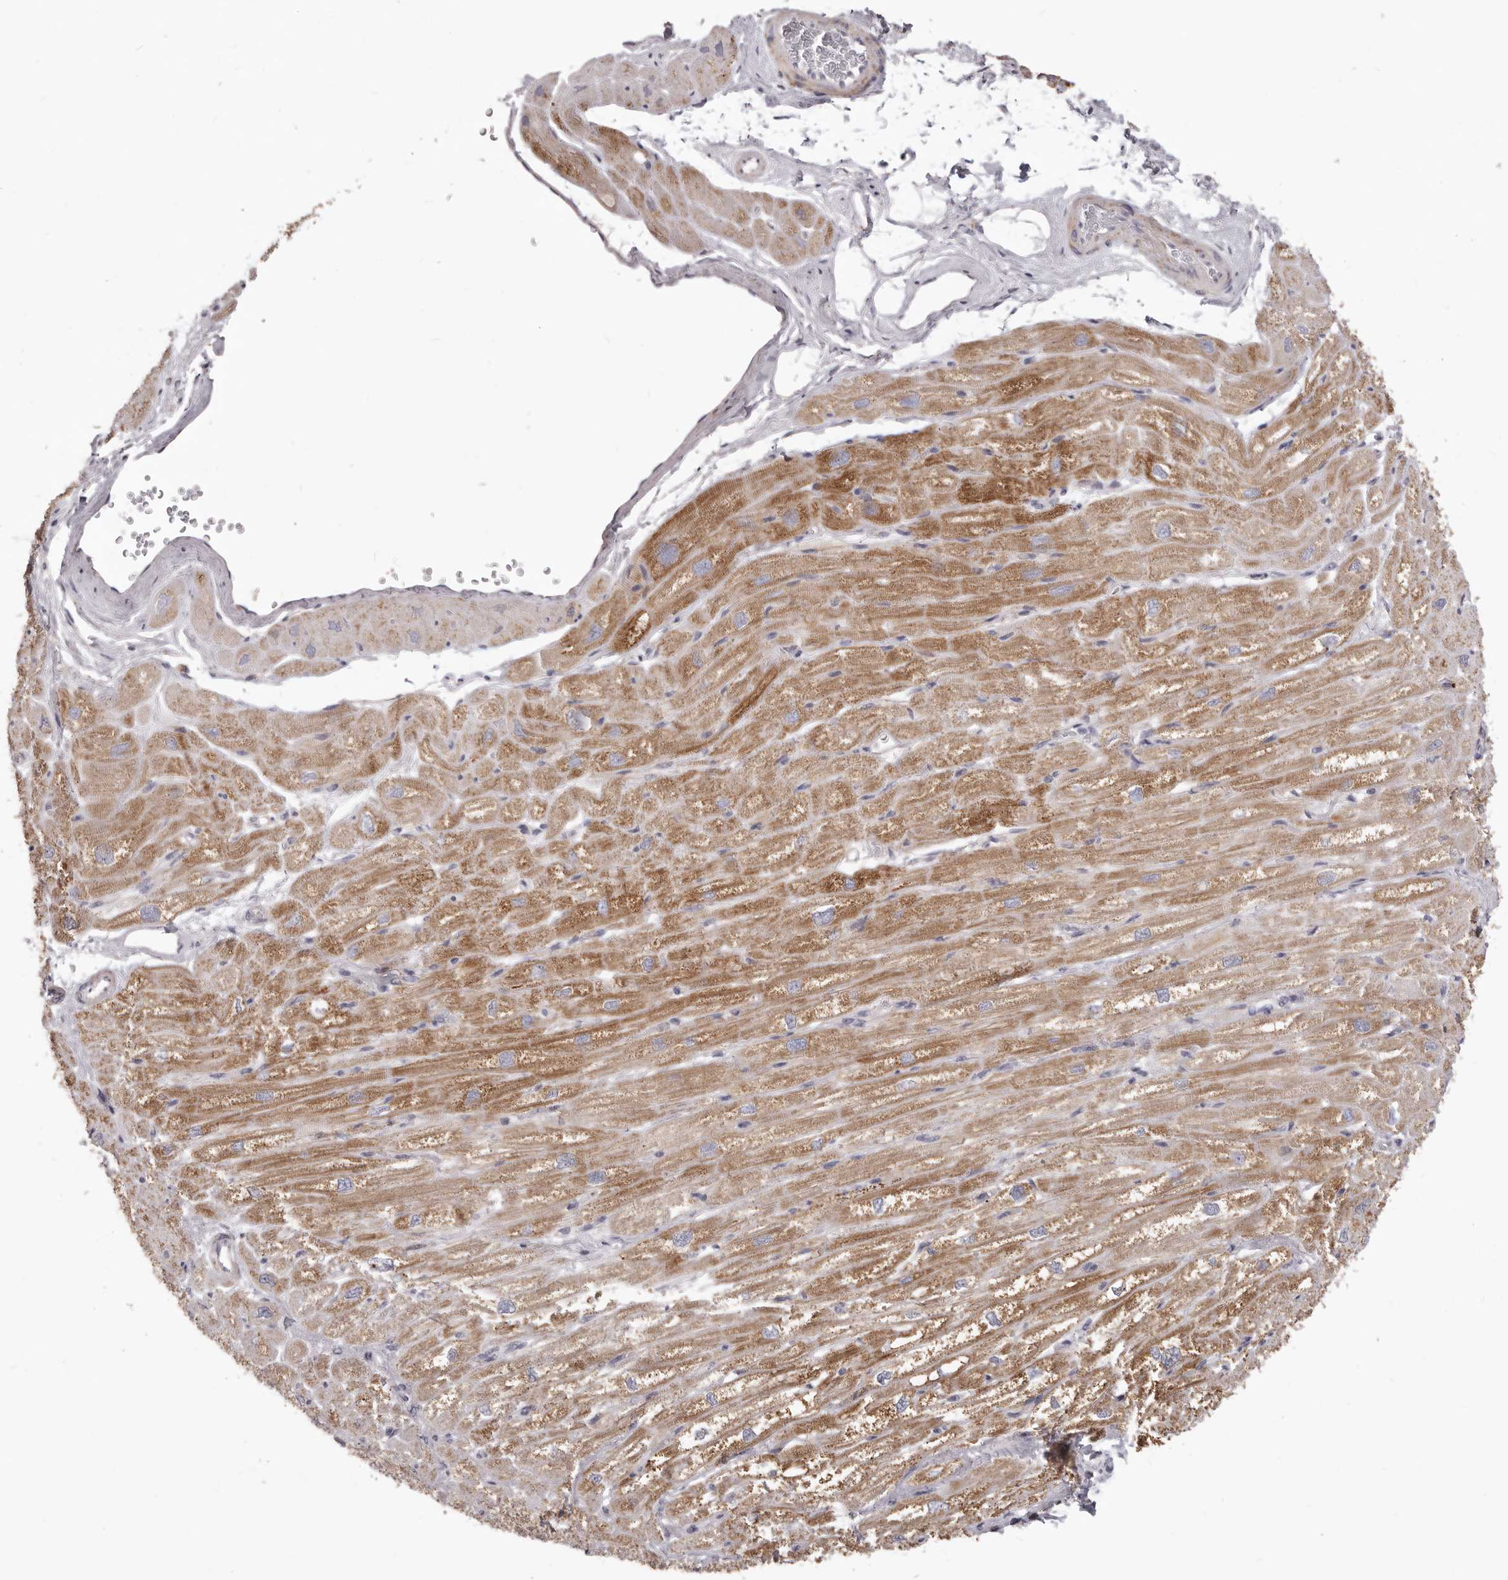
{"staining": {"intensity": "moderate", "quantity": "25%-75%", "location": "cytoplasmic/membranous"}, "tissue": "heart muscle", "cell_type": "Cardiomyocytes", "image_type": "normal", "snomed": [{"axis": "morphology", "description": "Normal tissue, NOS"}, {"axis": "topography", "description": "Heart"}], "caption": "Protein analysis of normal heart muscle exhibits moderate cytoplasmic/membranous staining in approximately 25%-75% of cardiomyocytes.", "gene": "PRMT2", "patient": {"sex": "male", "age": 50}}